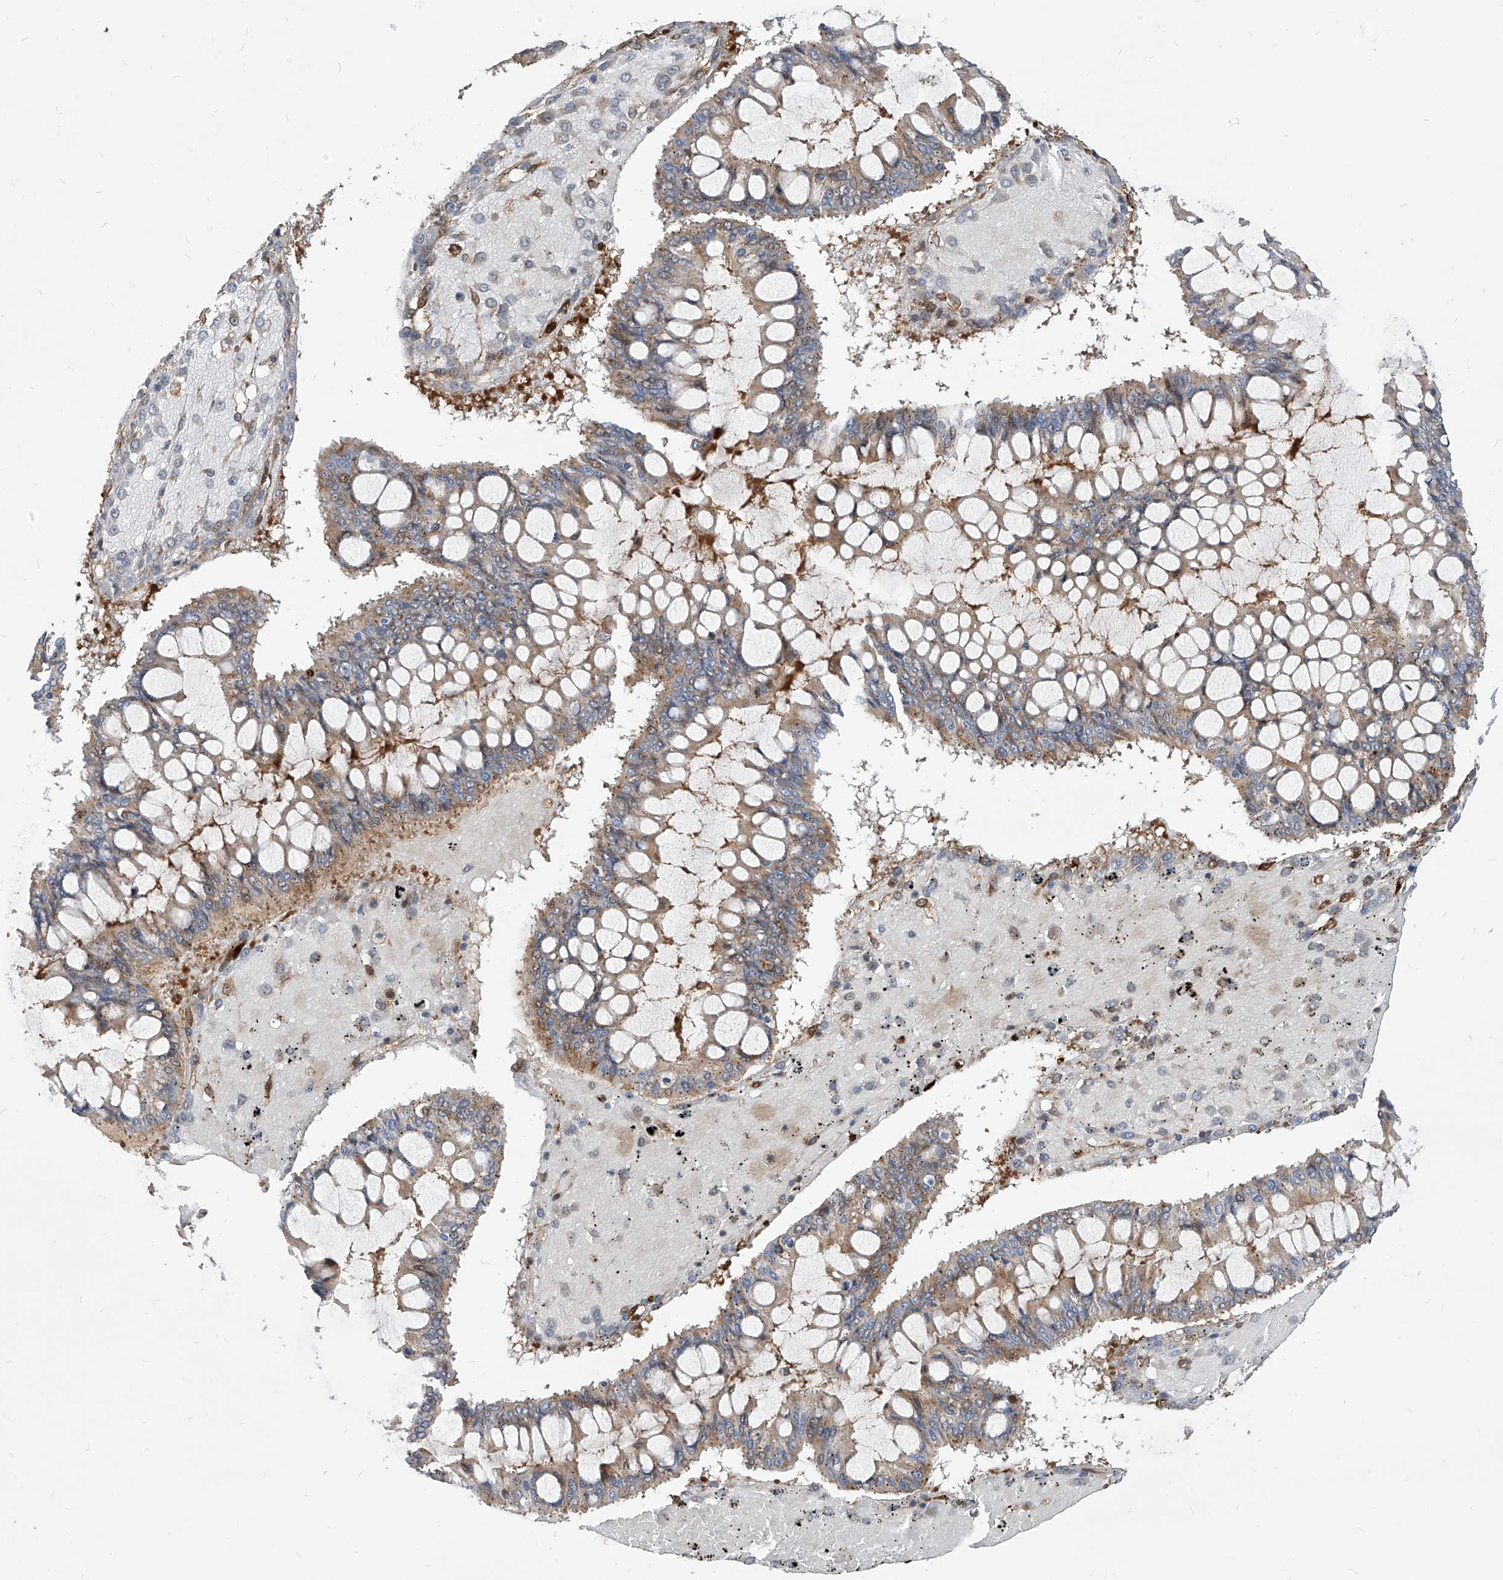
{"staining": {"intensity": "weak", "quantity": "25%-75%", "location": "cytoplasmic/membranous"}, "tissue": "ovarian cancer", "cell_type": "Tumor cells", "image_type": "cancer", "snomed": [{"axis": "morphology", "description": "Cystadenocarcinoma, mucinous, NOS"}, {"axis": "topography", "description": "Ovary"}], "caption": "Tumor cells exhibit low levels of weak cytoplasmic/membranous positivity in about 25%-75% of cells in ovarian cancer (mucinous cystadenocarcinoma). The staining was performed using DAB, with brown indicating positive protein expression. Nuclei are stained blue with hematoxylin.", "gene": "MAGED2", "patient": {"sex": "female", "age": 73}}